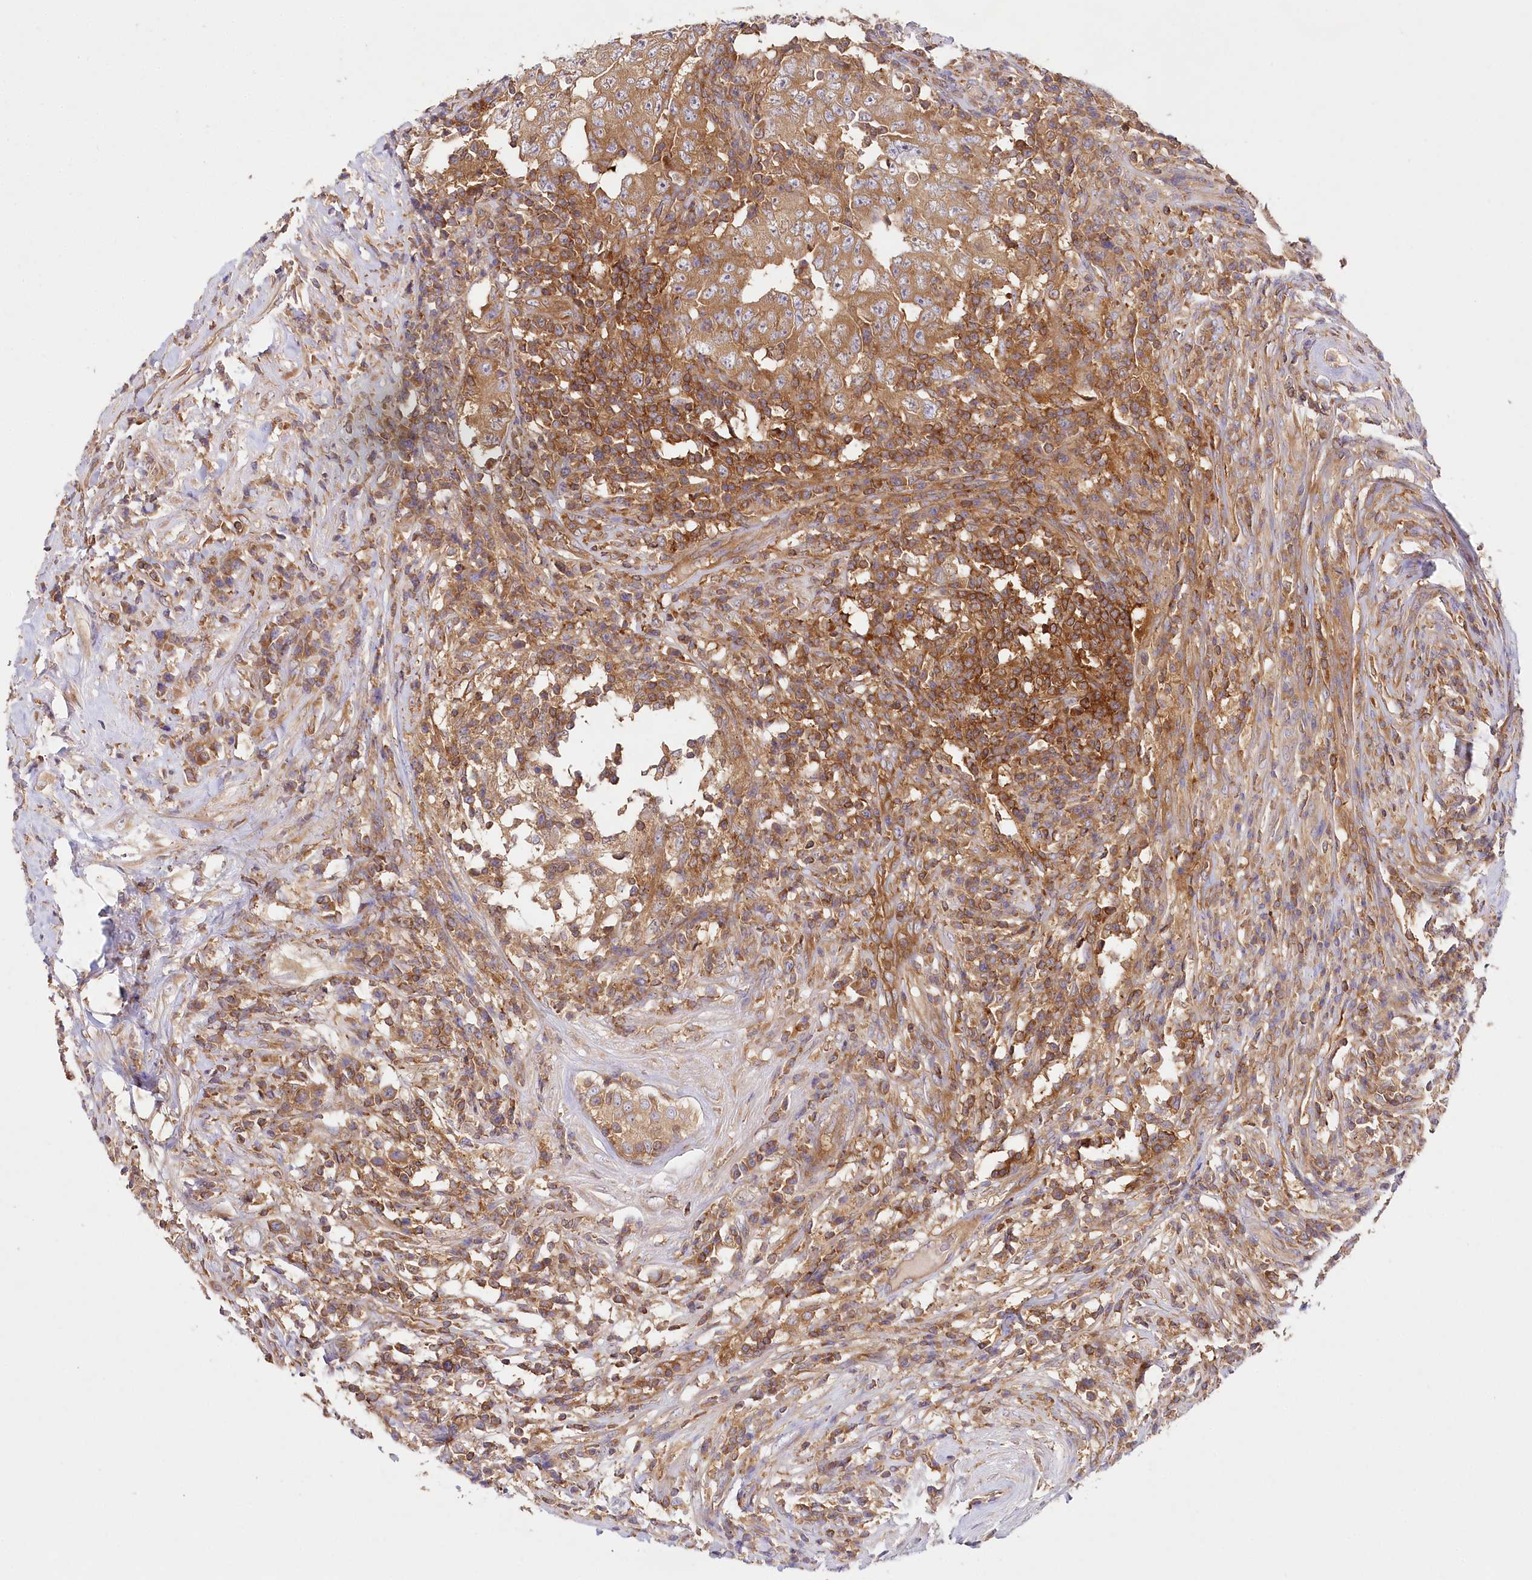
{"staining": {"intensity": "moderate", "quantity": ">75%", "location": "cytoplasmic/membranous"}, "tissue": "testis cancer", "cell_type": "Tumor cells", "image_type": "cancer", "snomed": [{"axis": "morphology", "description": "Carcinoma, Embryonal, NOS"}, {"axis": "topography", "description": "Testis"}], "caption": "Testis embryonal carcinoma stained with a protein marker exhibits moderate staining in tumor cells.", "gene": "ABRAXAS2", "patient": {"sex": "male", "age": 26}}